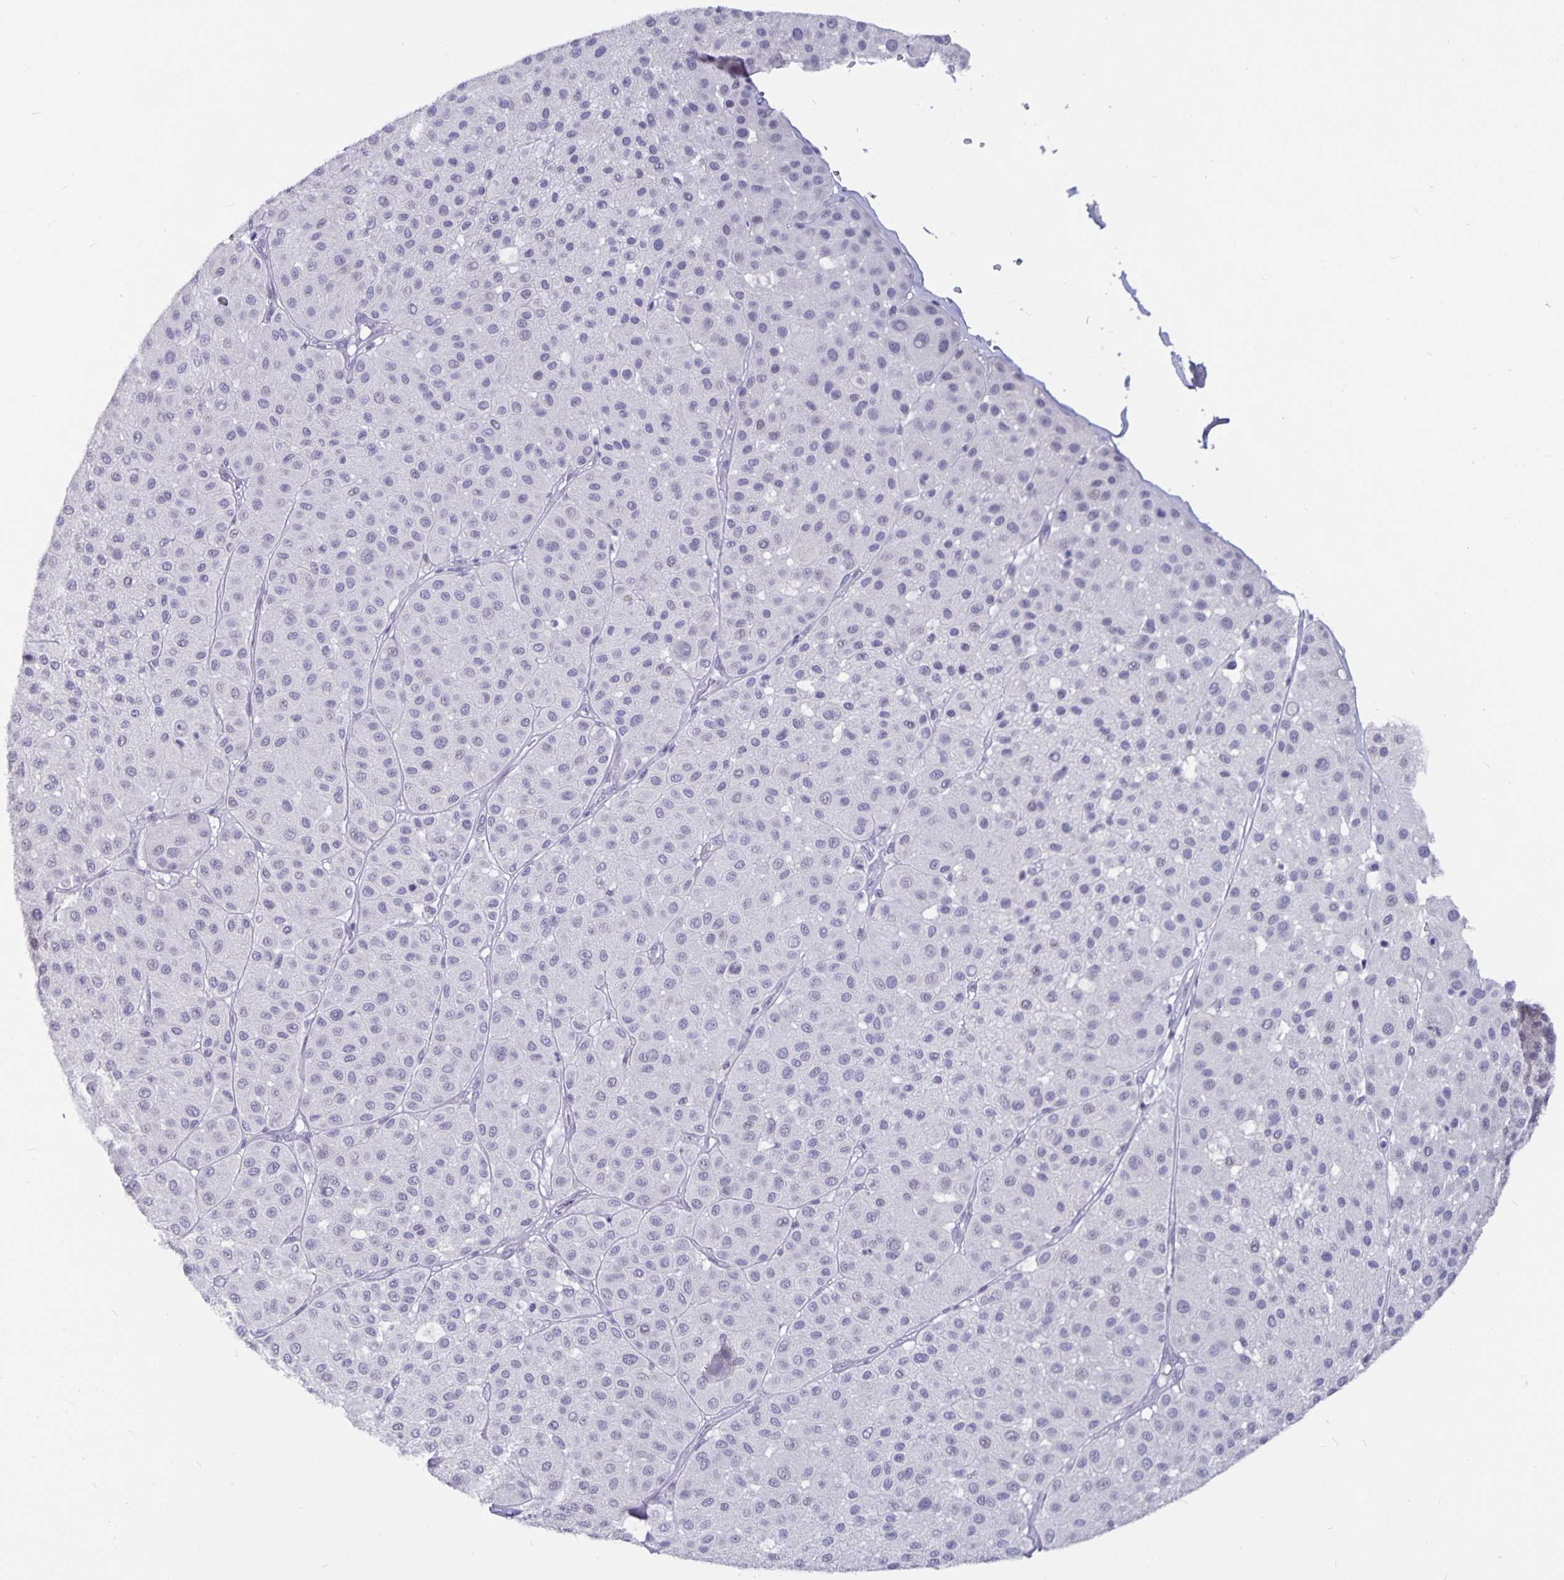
{"staining": {"intensity": "negative", "quantity": "none", "location": "none"}, "tissue": "melanoma", "cell_type": "Tumor cells", "image_type": "cancer", "snomed": [{"axis": "morphology", "description": "Malignant melanoma, Metastatic site"}, {"axis": "topography", "description": "Smooth muscle"}], "caption": "Micrograph shows no protein expression in tumor cells of melanoma tissue. (DAB (3,3'-diaminobenzidine) IHC, high magnification).", "gene": "OLIG2", "patient": {"sex": "male", "age": 41}}